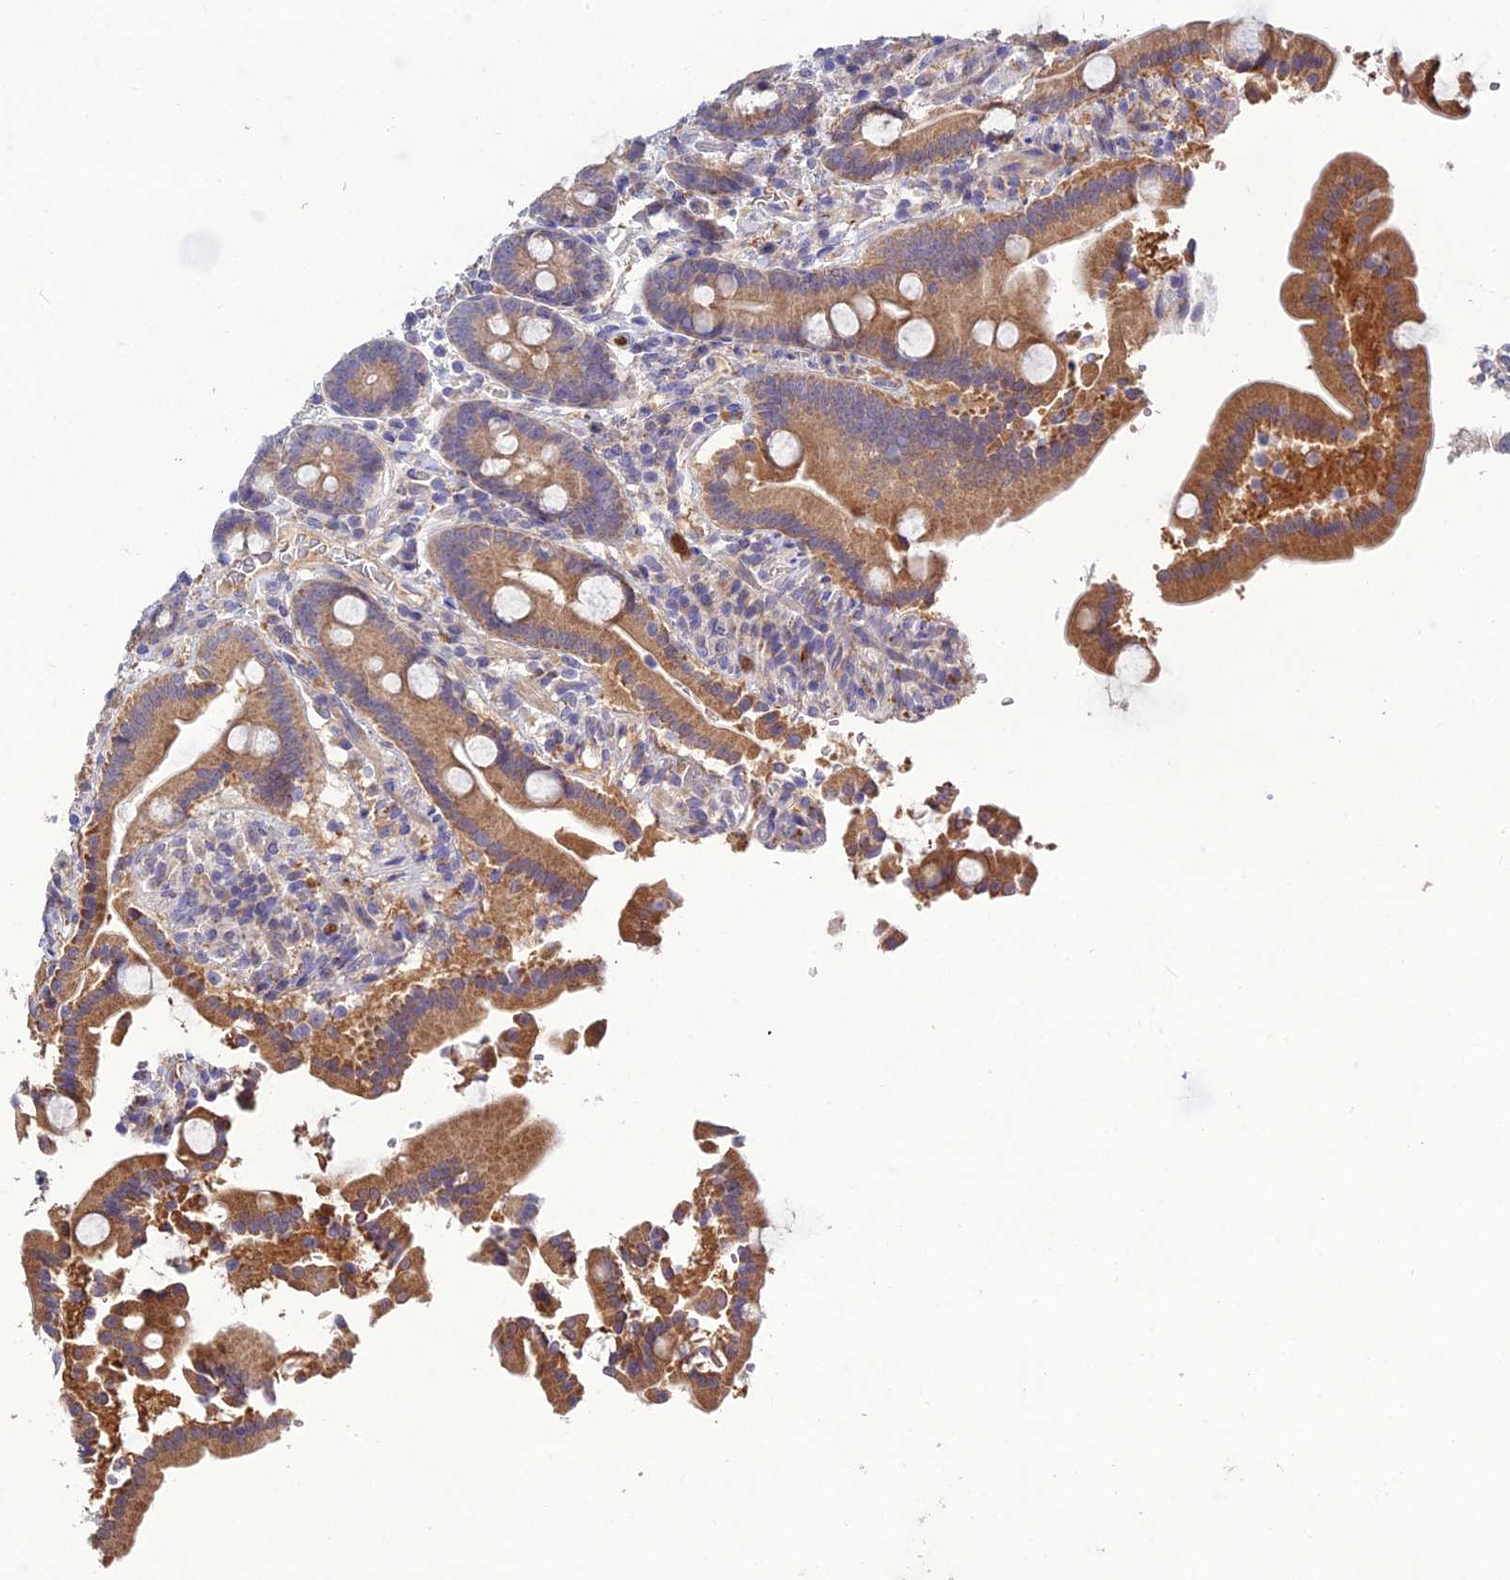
{"staining": {"intensity": "moderate", "quantity": ">75%", "location": "cytoplasmic/membranous"}, "tissue": "duodenum", "cell_type": "Glandular cells", "image_type": "normal", "snomed": [{"axis": "morphology", "description": "Normal tissue, NOS"}, {"axis": "topography", "description": "Duodenum"}], "caption": "Duodenum stained with DAB immunohistochemistry shows medium levels of moderate cytoplasmic/membranous positivity in approximately >75% of glandular cells. Using DAB (3,3'-diaminobenzidine) (brown) and hematoxylin (blue) stains, captured at high magnification using brightfield microscopy.", "gene": "EID2", "patient": {"sex": "male", "age": 55}}